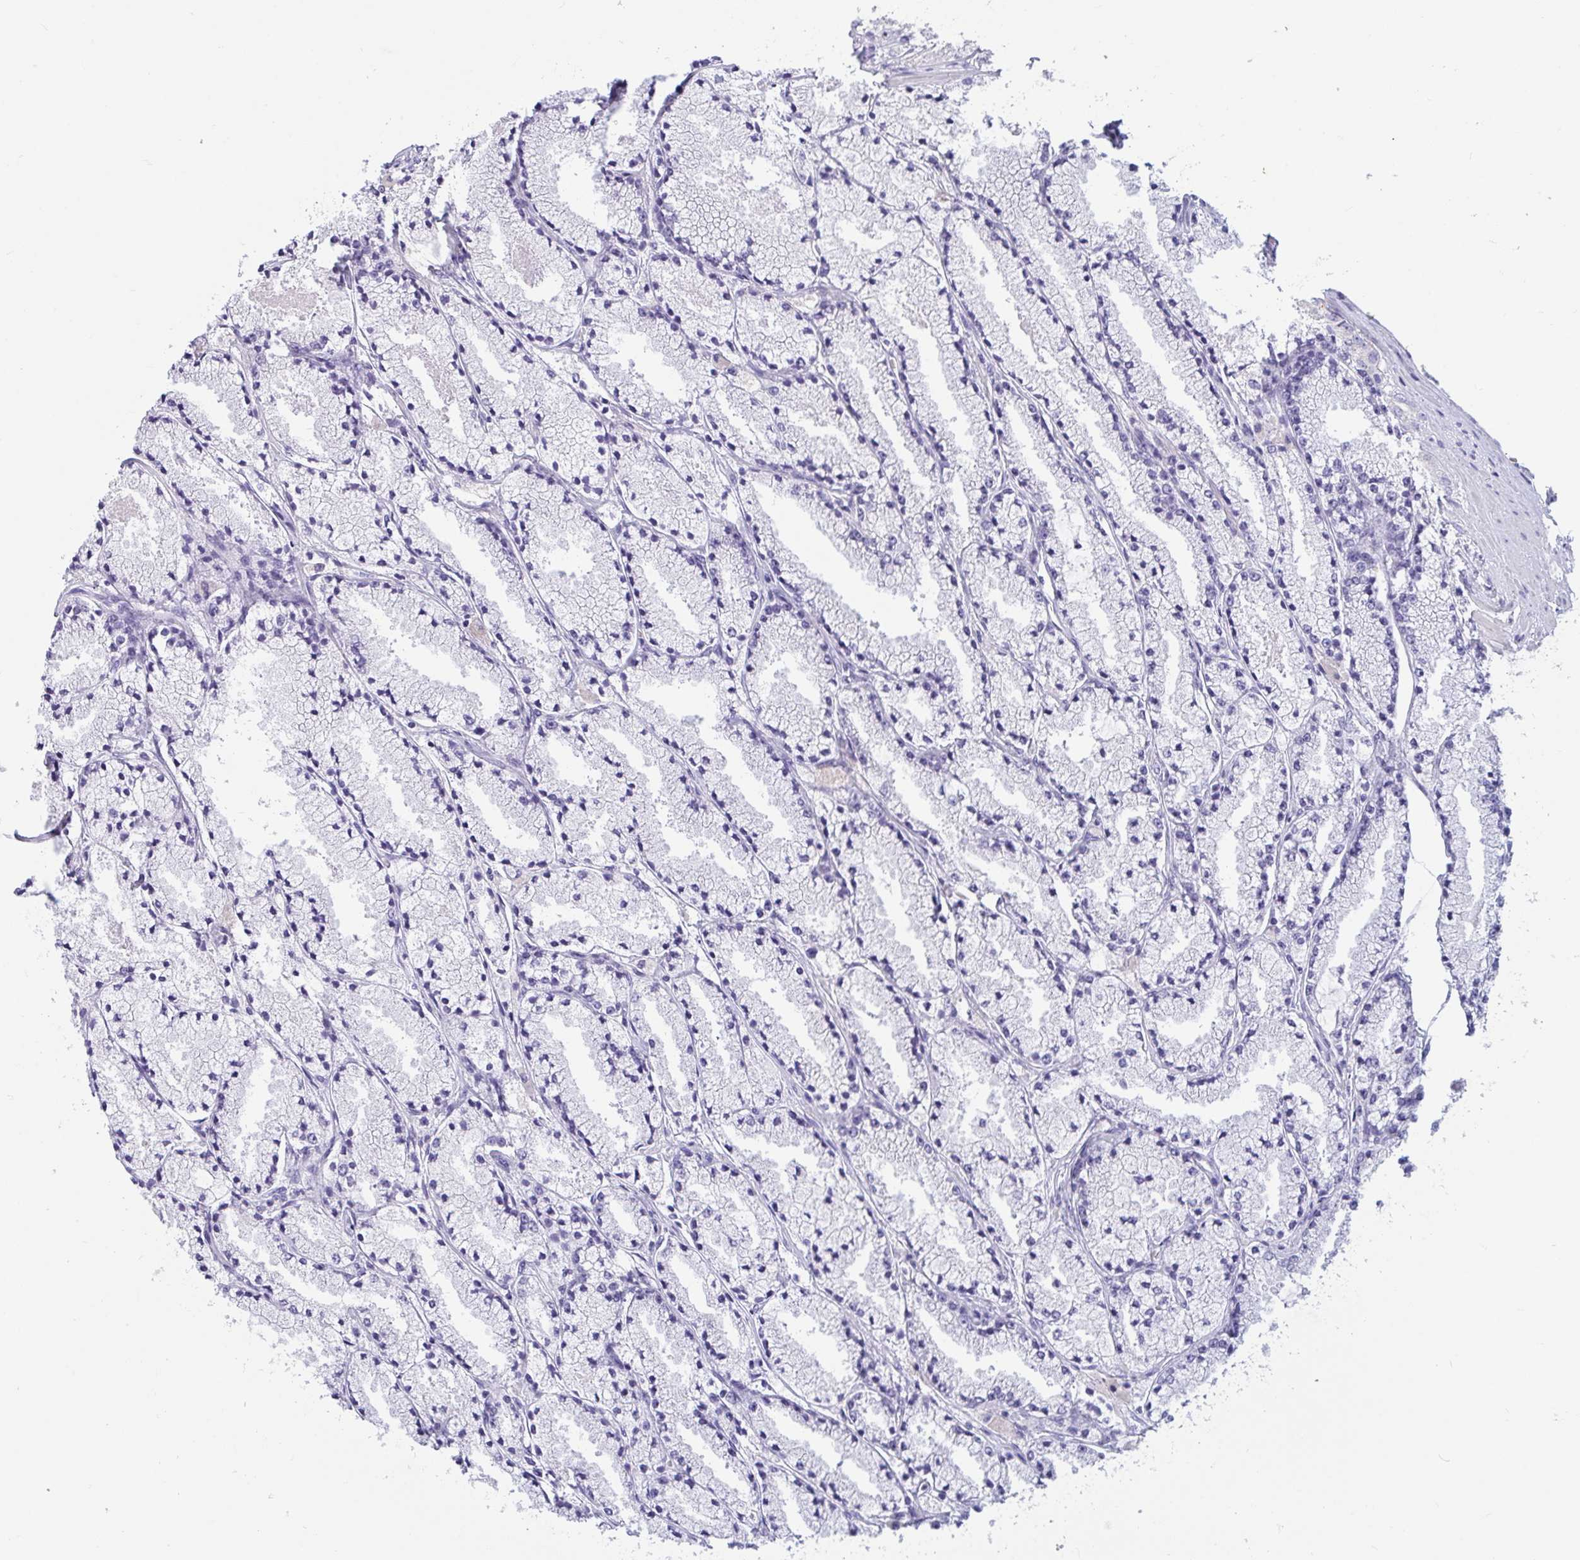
{"staining": {"intensity": "negative", "quantity": "none", "location": "none"}, "tissue": "prostate cancer", "cell_type": "Tumor cells", "image_type": "cancer", "snomed": [{"axis": "morphology", "description": "Adenocarcinoma, High grade"}, {"axis": "topography", "description": "Prostate"}], "caption": "High power microscopy histopathology image of an IHC micrograph of high-grade adenocarcinoma (prostate), revealing no significant staining in tumor cells.", "gene": "OXLD1", "patient": {"sex": "male", "age": 63}}